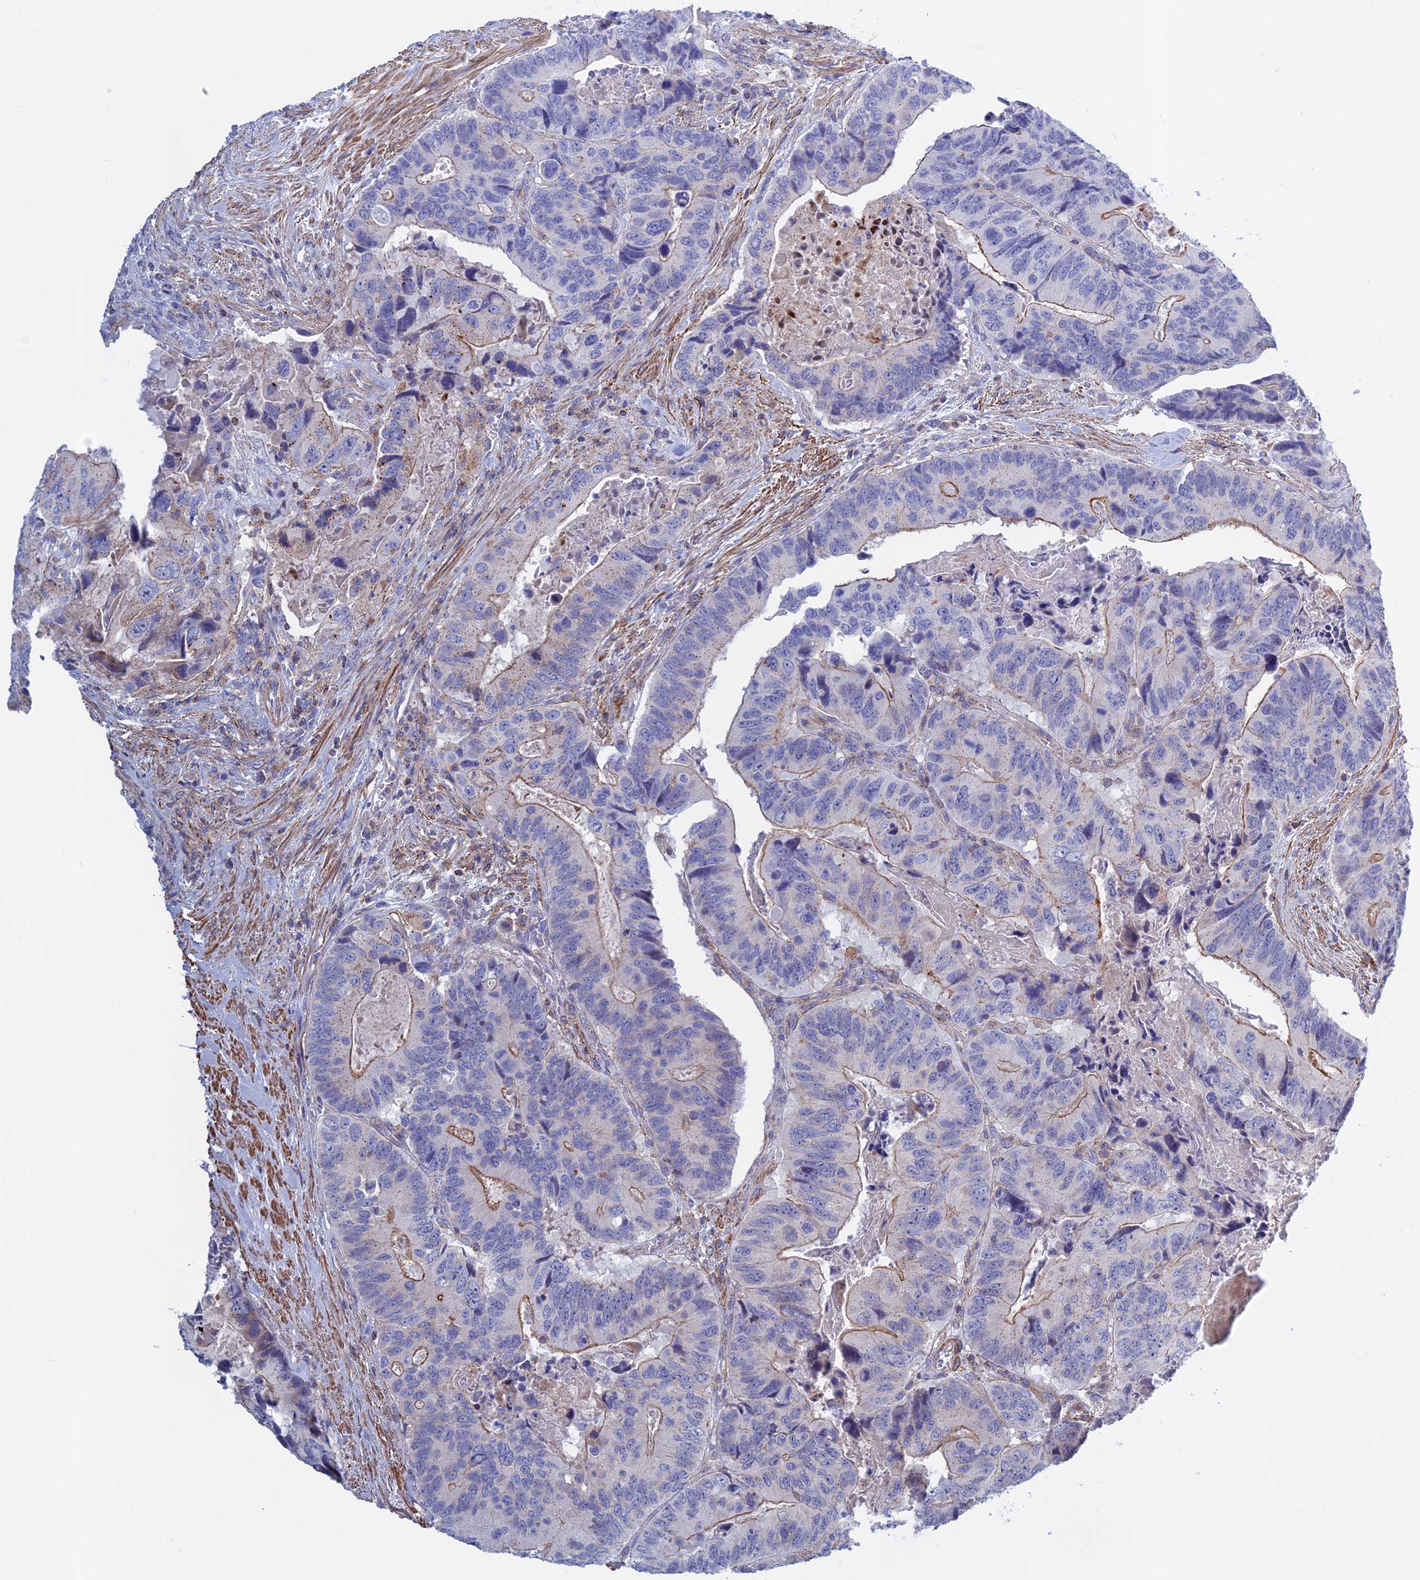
{"staining": {"intensity": "negative", "quantity": "none", "location": "none"}, "tissue": "colorectal cancer", "cell_type": "Tumor cells", "image_type": "cancer", "snomed": [{"axis": "morphology", "description": "Adenocarcinoma, NOS"}, {"axis": "topography", "description": "Colon"}], "caption": "Immunohistochemical staining of colorectal cancer (adenocarcinoma) reveals no significant staining in tumor cells. (Stains: DAB (3,3'-diaminobenzidine) IHC with hematoxylin counter stain, Microscopy: brightfield microscopy at high magnification).", "gene": "LYPD5", "patient": {"sex": "male", "age": 84}}